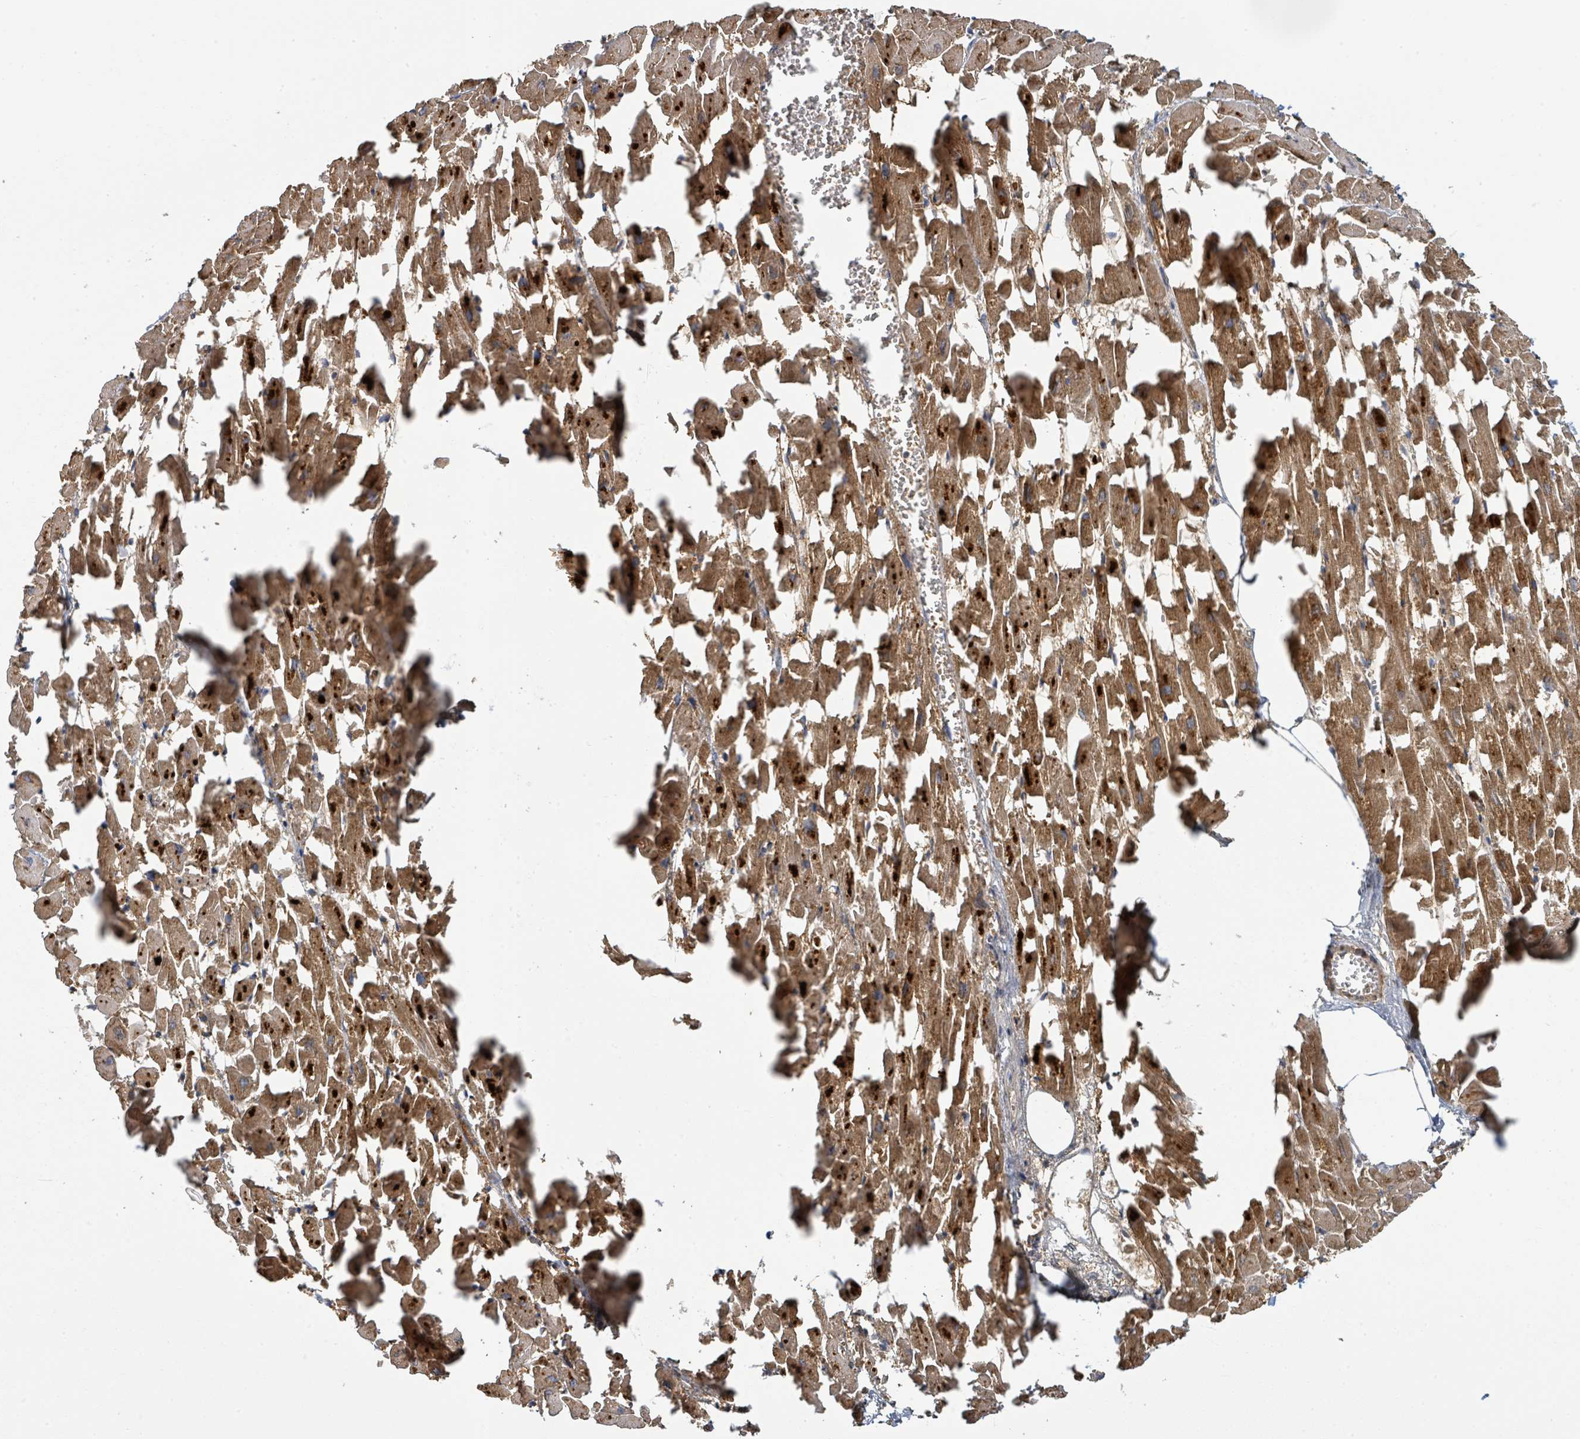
{"staining": {"intensity": "strong", "quantity": ">75%", "location": "cytoplasmic/membranous,nuclear"}, "tissue": "heart muscle", "cell_type": "Cardiomyocytes", "image_type": "normal", "snomed": [{"axis": "morphology", "description": "Normal tissue, NOS"}, {"axis": "topography", "description": "Heart"}], "caption": "Normal heart muscle reveals strong cytoplasmic/membranous,nuclear positivity in about >75% of cardiomyocytes.", "gene": "PSMB7", "patient": {"sex": "female", "age": 64}}